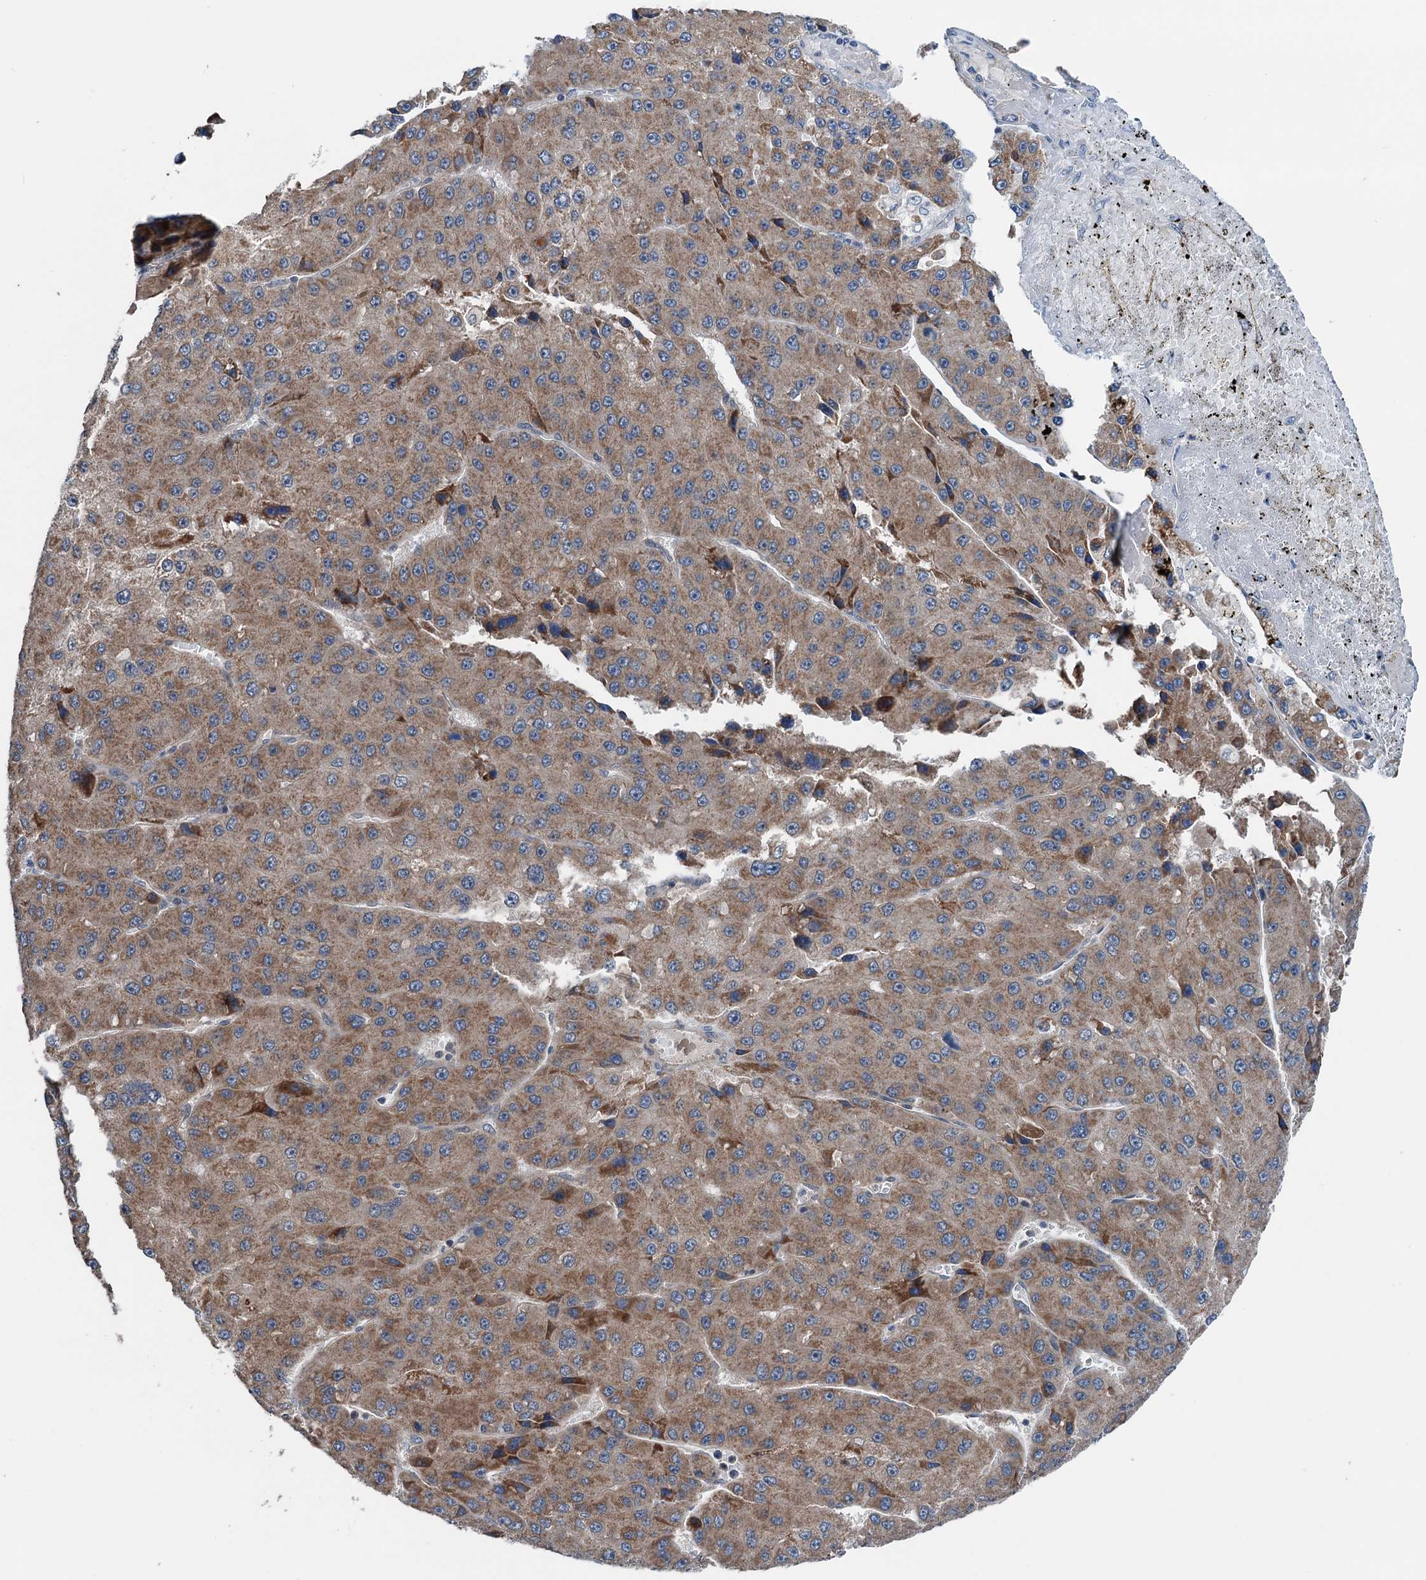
{"staining": {"intensity": "moderate", "quantity": "25%-75%", "location": "cytoplasmic/membranous"}, "tissue": "liver cancer", "cell_type": "Tumor cells", "image_type": "cancer", "snomed": [{"axis": "morphology", "description": "Carcinoma, Hepatocellular, NOS"}, {"axis": "topography", "description": "Liver"}], "caption": "Brown immunohistochemical staining in liver cancer shows moderate cytoplasmic/membranous staining in about 25%-75% of tumor cells.", "gene": "ELAC1", "patient": {"sex": "female", "age": 73}}